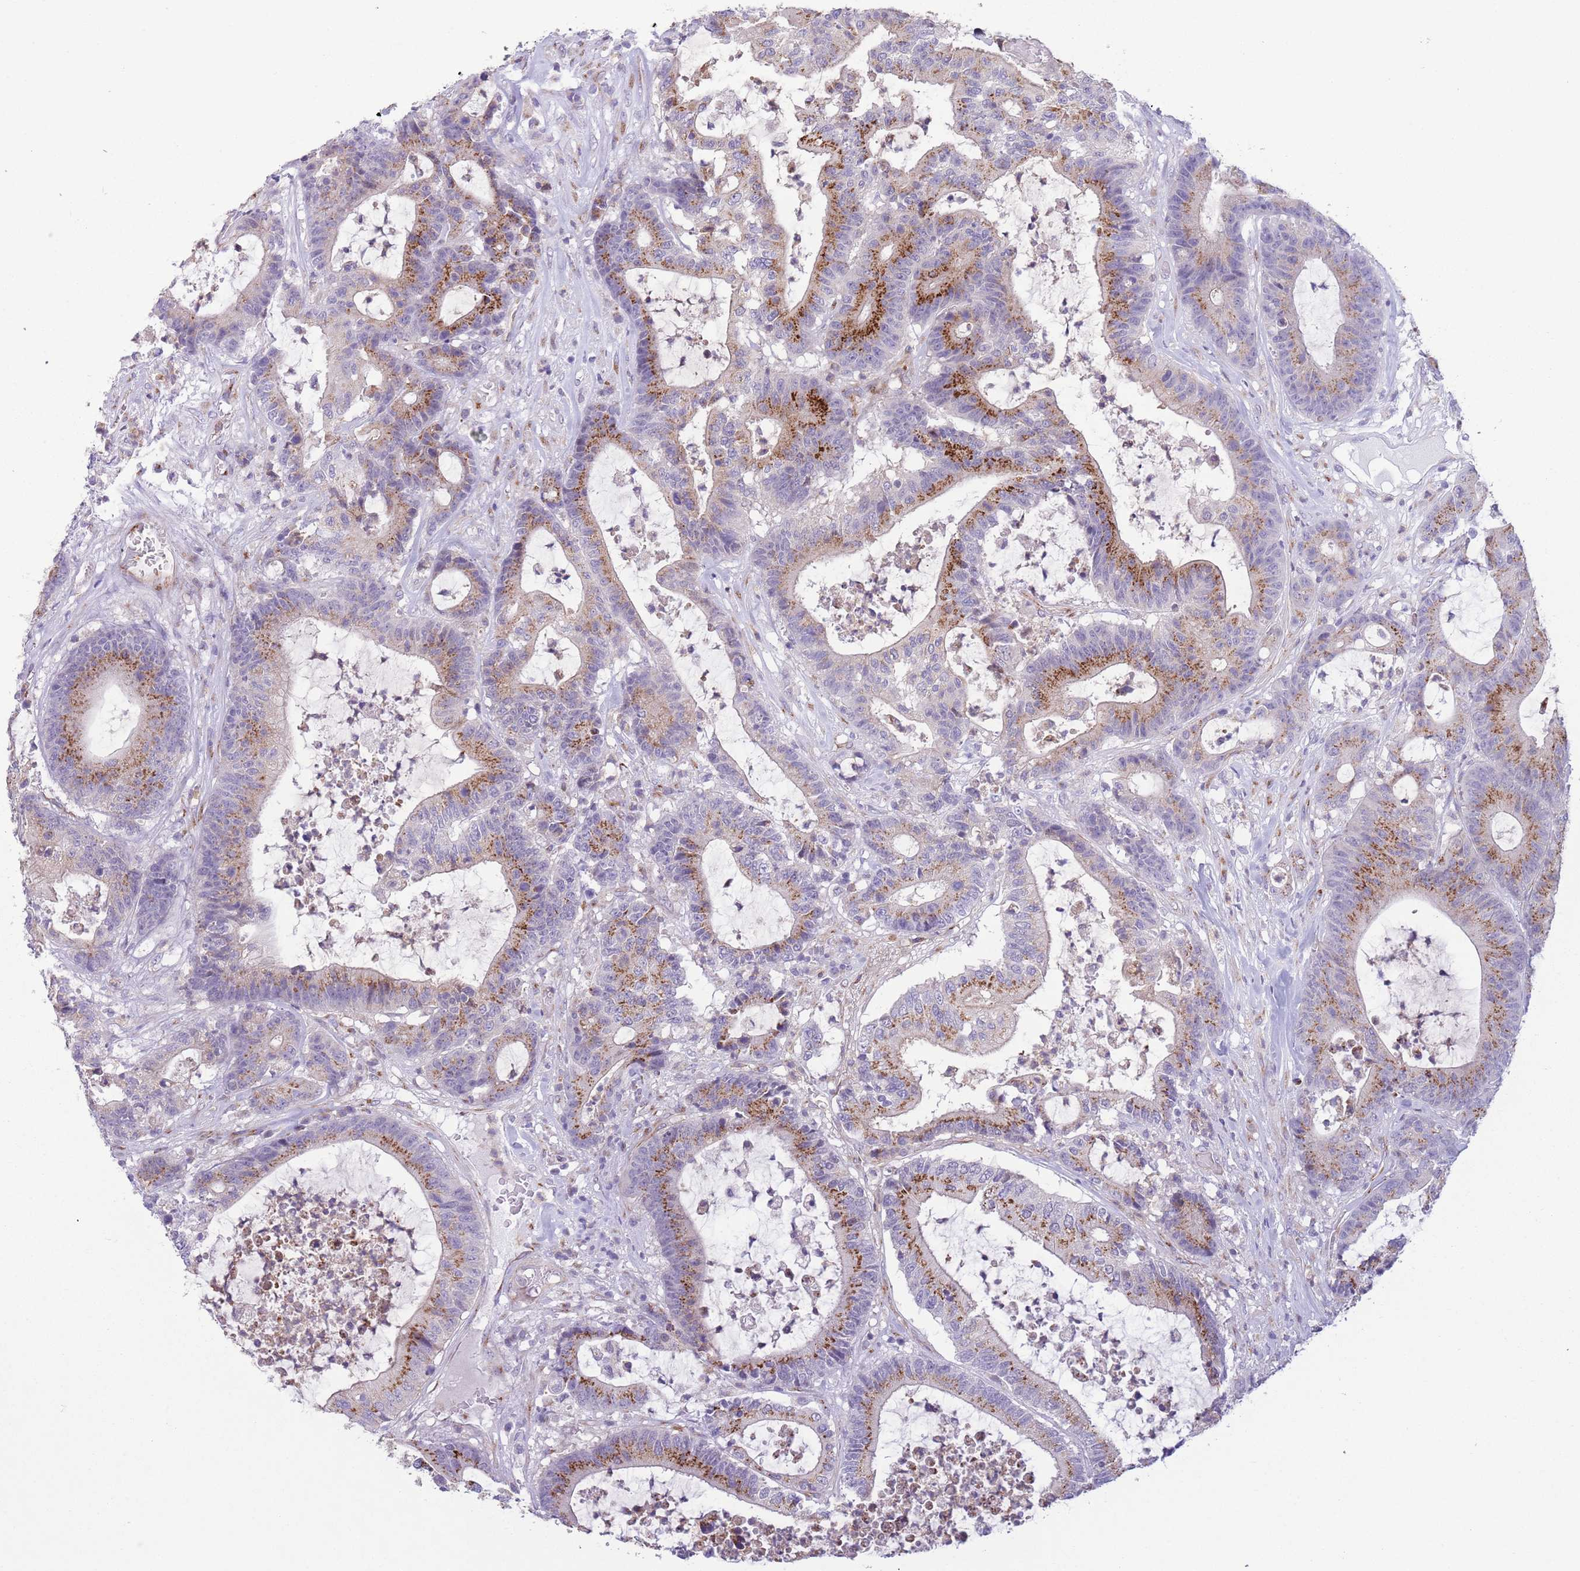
{"staining": {"intensity": "strong", "quantity": "25%-75%", "location": "cytoplasmic/membranous"}, "tissue": "colorectal cancer", "cell_type": "Tumor cells", "image_type": "cancer", "snomed": [{"axis": "morphology", "description": "Adenocarcinoma, NOS"}, {"axis": "topography", "description": "Colon"}], "caption": "Protein analysis of colorectal cancer tissue shows strong cytoplasmic/membranous staining in approximately 25%-75% of tumor cells. The staining was performed using DAB to visualize the protein expression in brown, while the nuclei were stained in blue with hematoxylin (Magnification: 20x).", "gene": "C20orf96", "patient": {"sex": "female", "age": 84}}